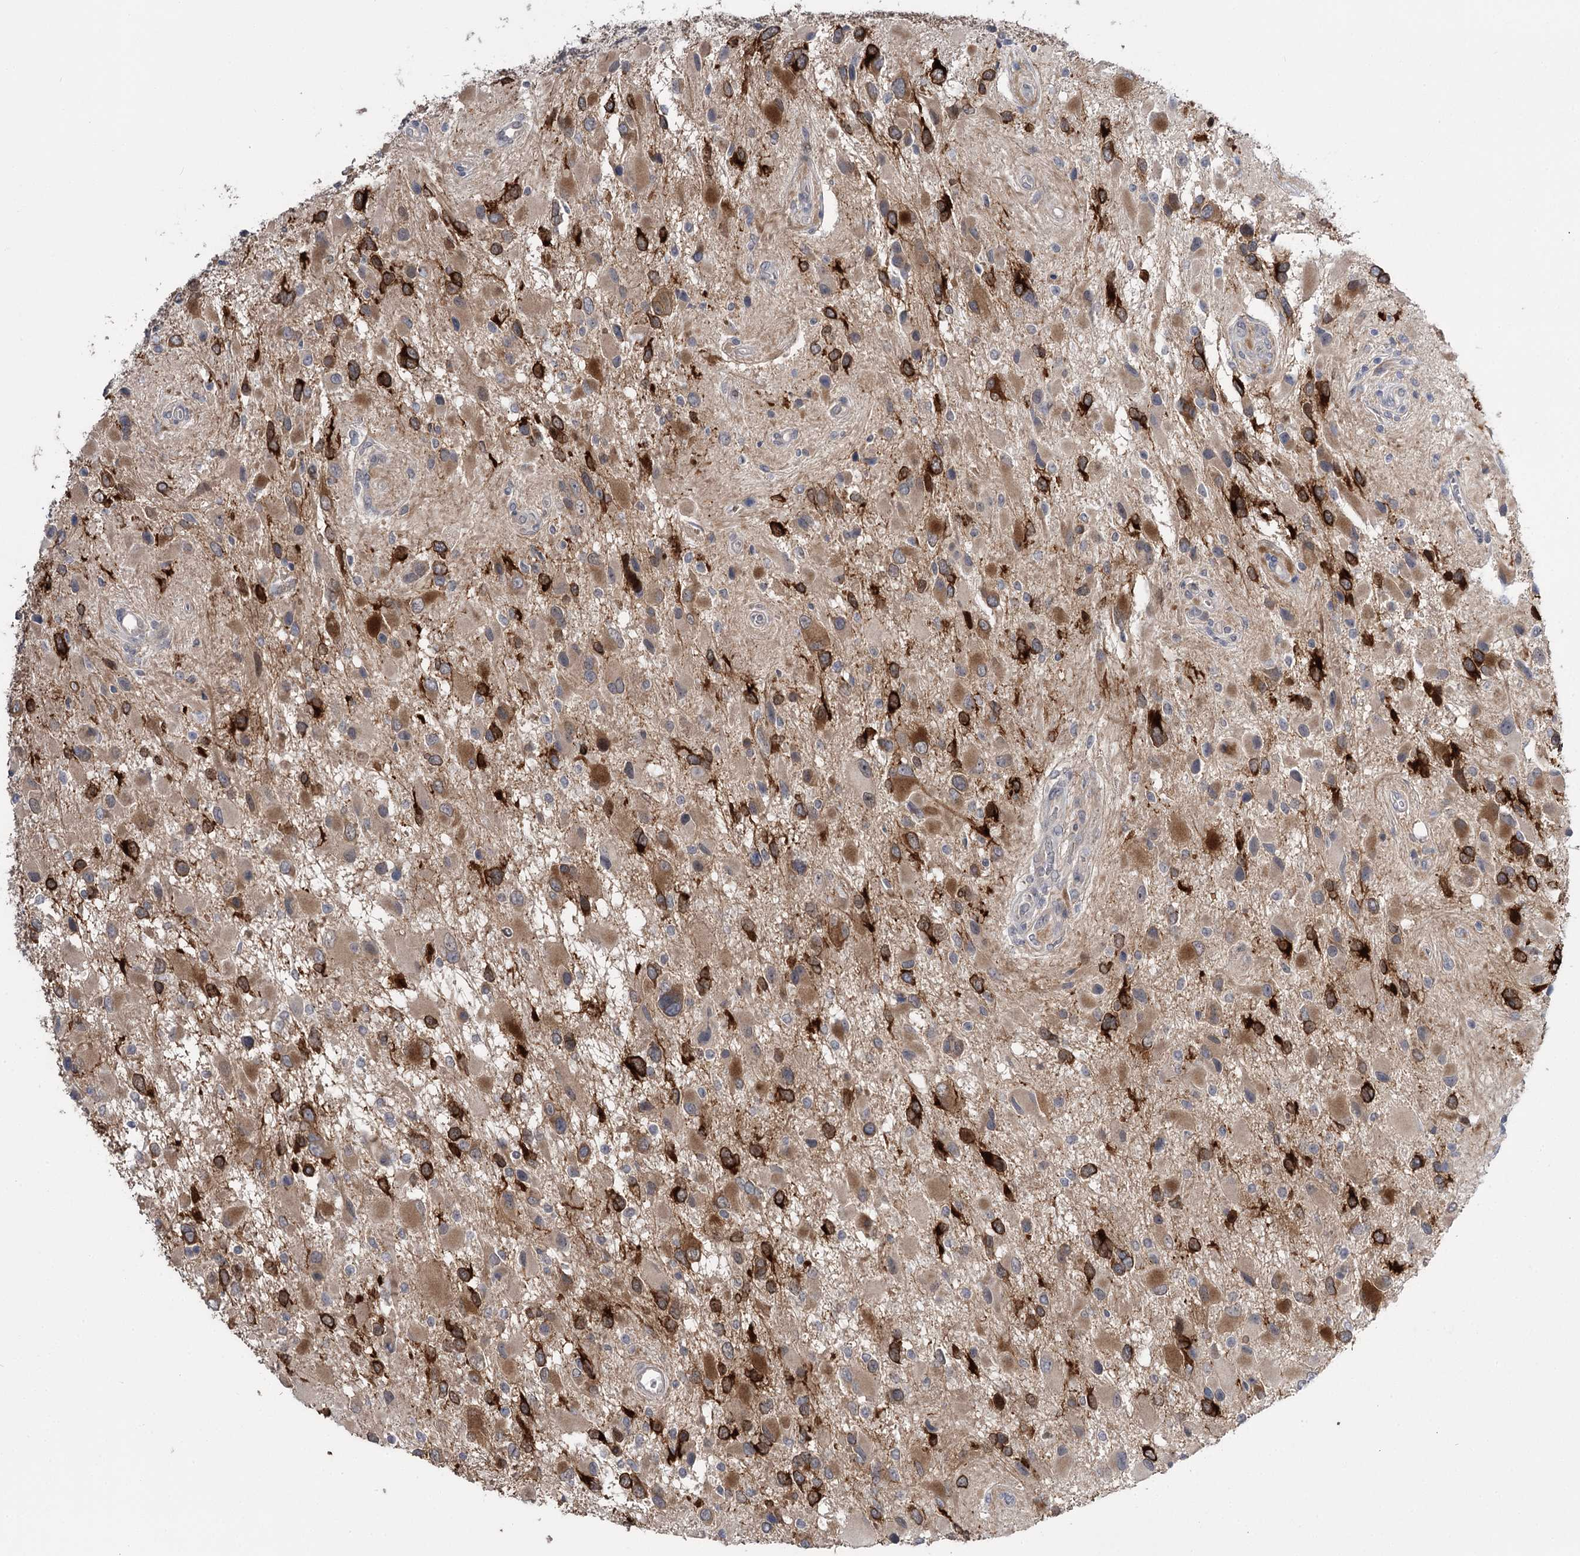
{"staining": {"intensity": "strong", "quantity": "25%-75%", "location": "cytoplasmic/membranous"}, "tissue": "glioma", "cell_type": "Tumor cells", "image_type": "cancer", "snomed": [{"axis": "morphology", "description": "Glioma, malignant, High grade"}, {"axis": "topography", "description": "Brain"}], "caption": "This histopathology image displays immunohistochemistry staining of human glioma, with high strong cytoplasmic/membranous positivity in approximately 25%-75% of tumor cells.", "gene": "PHYHIPL", "patient": {"sex": "male", "age": 53}}